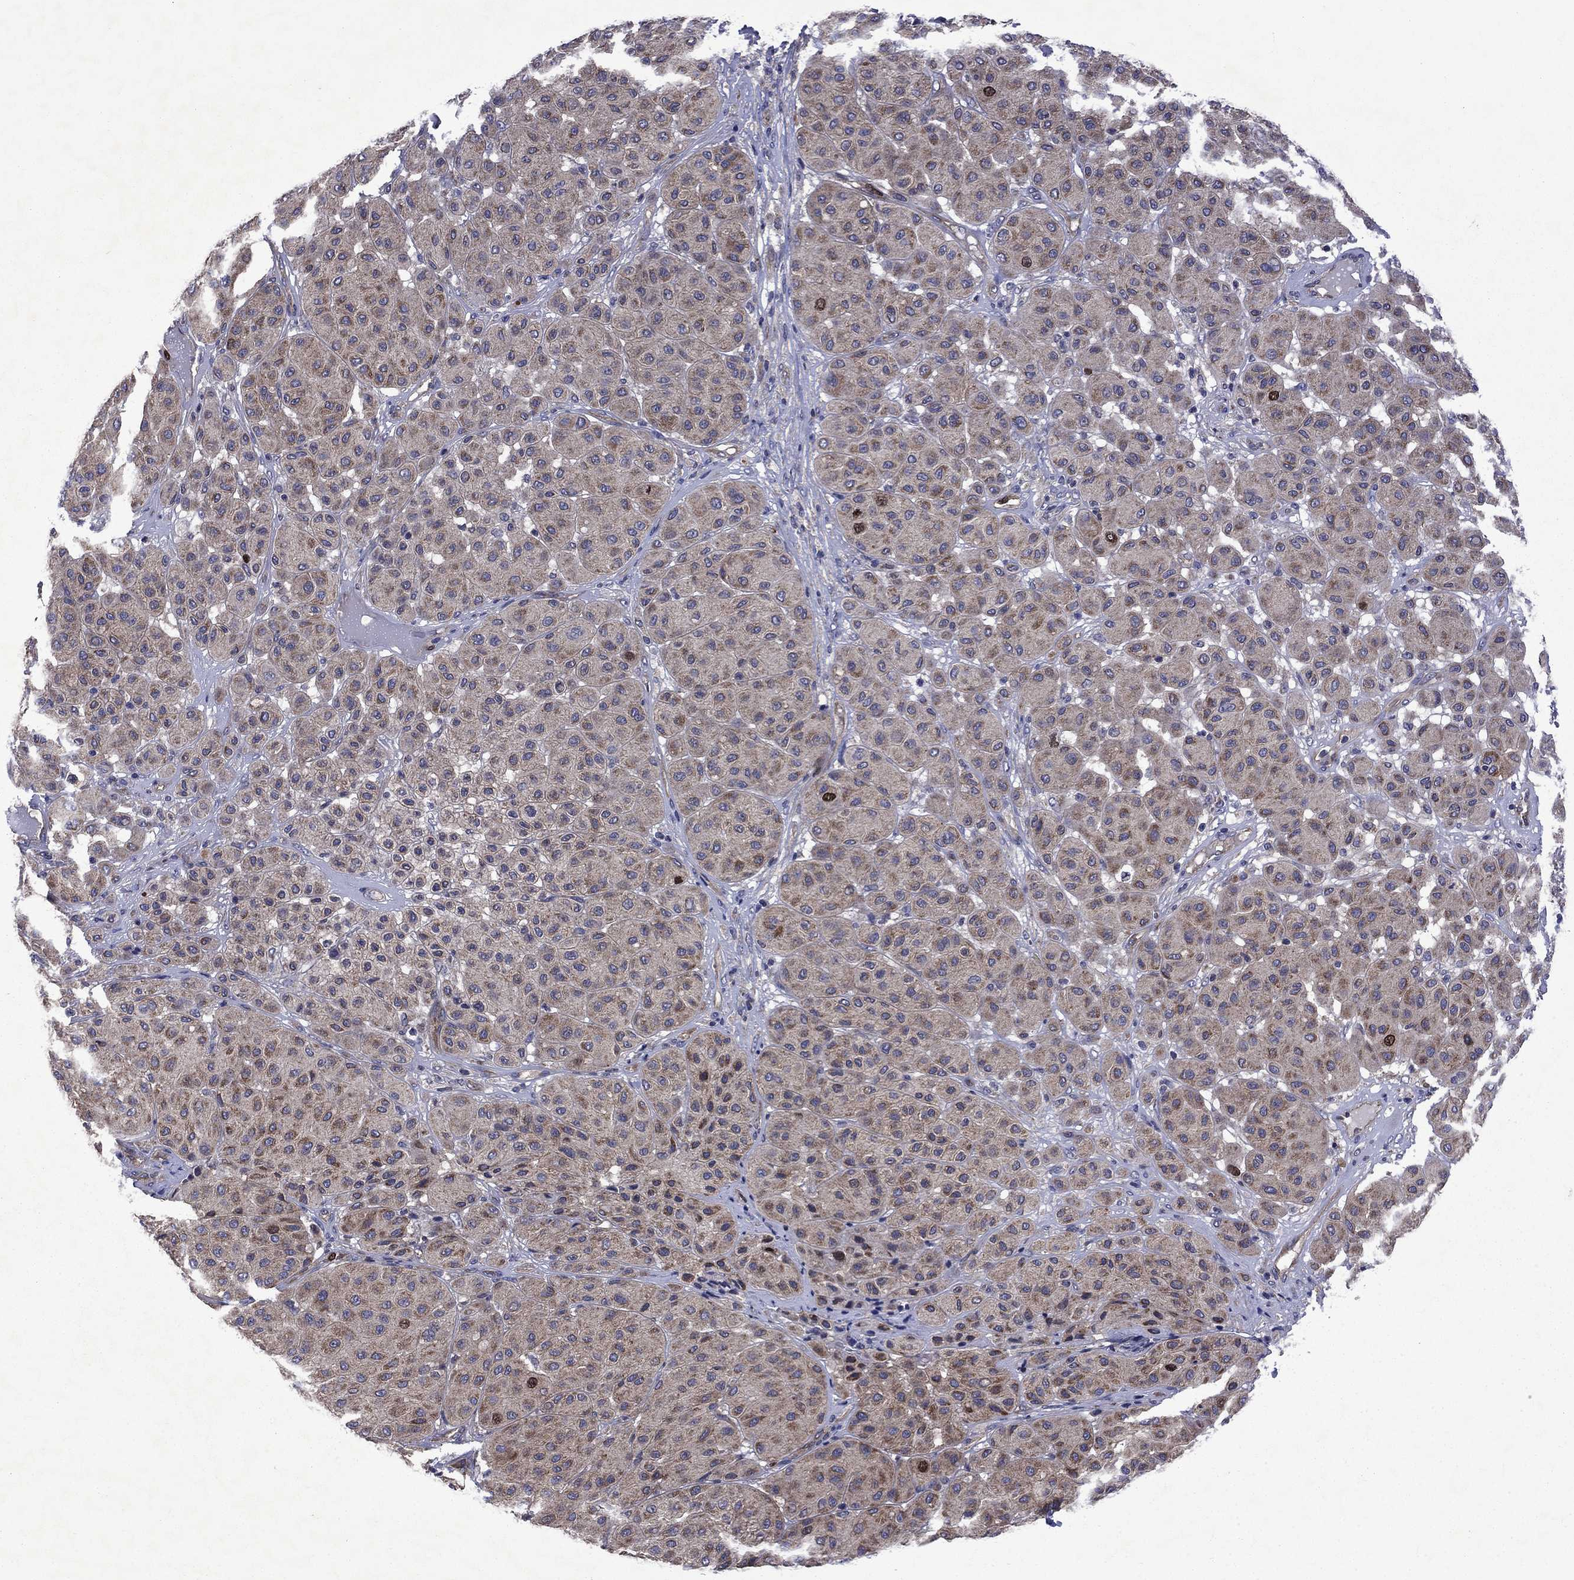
{"staining": {"intensity": "weak", "quantity": ">75%", "location": "cytoplasmic/membranous"}, "tissue": "melanoma", "cell_type": "Tumor cells", "image_type": "cancer", "snomed": [{"axis": "morphology", "description": "Malignant melanoma, Metastatic site"}, {"axis": "topography", "description": "Smooth muscle"}], "caption": "Brown immunohistochemical staining in human malignant melanoma (metastatic site) exhibits weak cytoplasmic/membranous staining in about >75% of tumor cells.", "gene": "KIF22", "patient": {"sex": "male", "age": 41}}